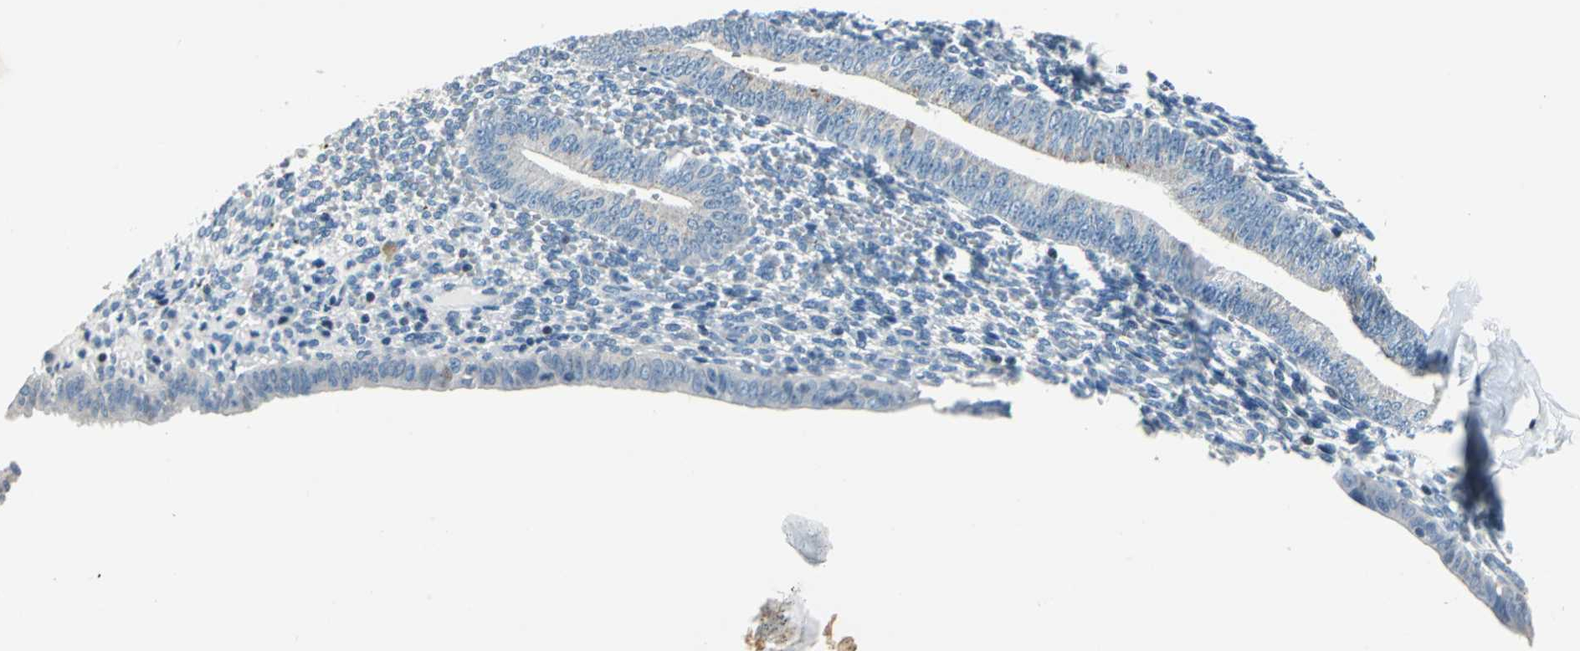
{"staining": {"intensity": "negative", "quantity": "none", "location": "none"}, "tissue": "endometrium", "cell_type": "Cells in endometrial stroma", "image_type": "normal", "snomed": [{"axis": "morphology", "description": "Normal tissue, NOS"}, {"axis": "topography", "description": "Endometrium"}], "caption": "DAB immunohistochemical staining of normal human endometrium demonstrates no significant positivity in cells in endometrial stroma. (Brightfield microscopy of DAB (3,3'-diaminobenzidine) immunohistochemistry (IHC) at high magnification).", "gene": "HCFC2", "patient": {"sex": "female", "age": 57}}